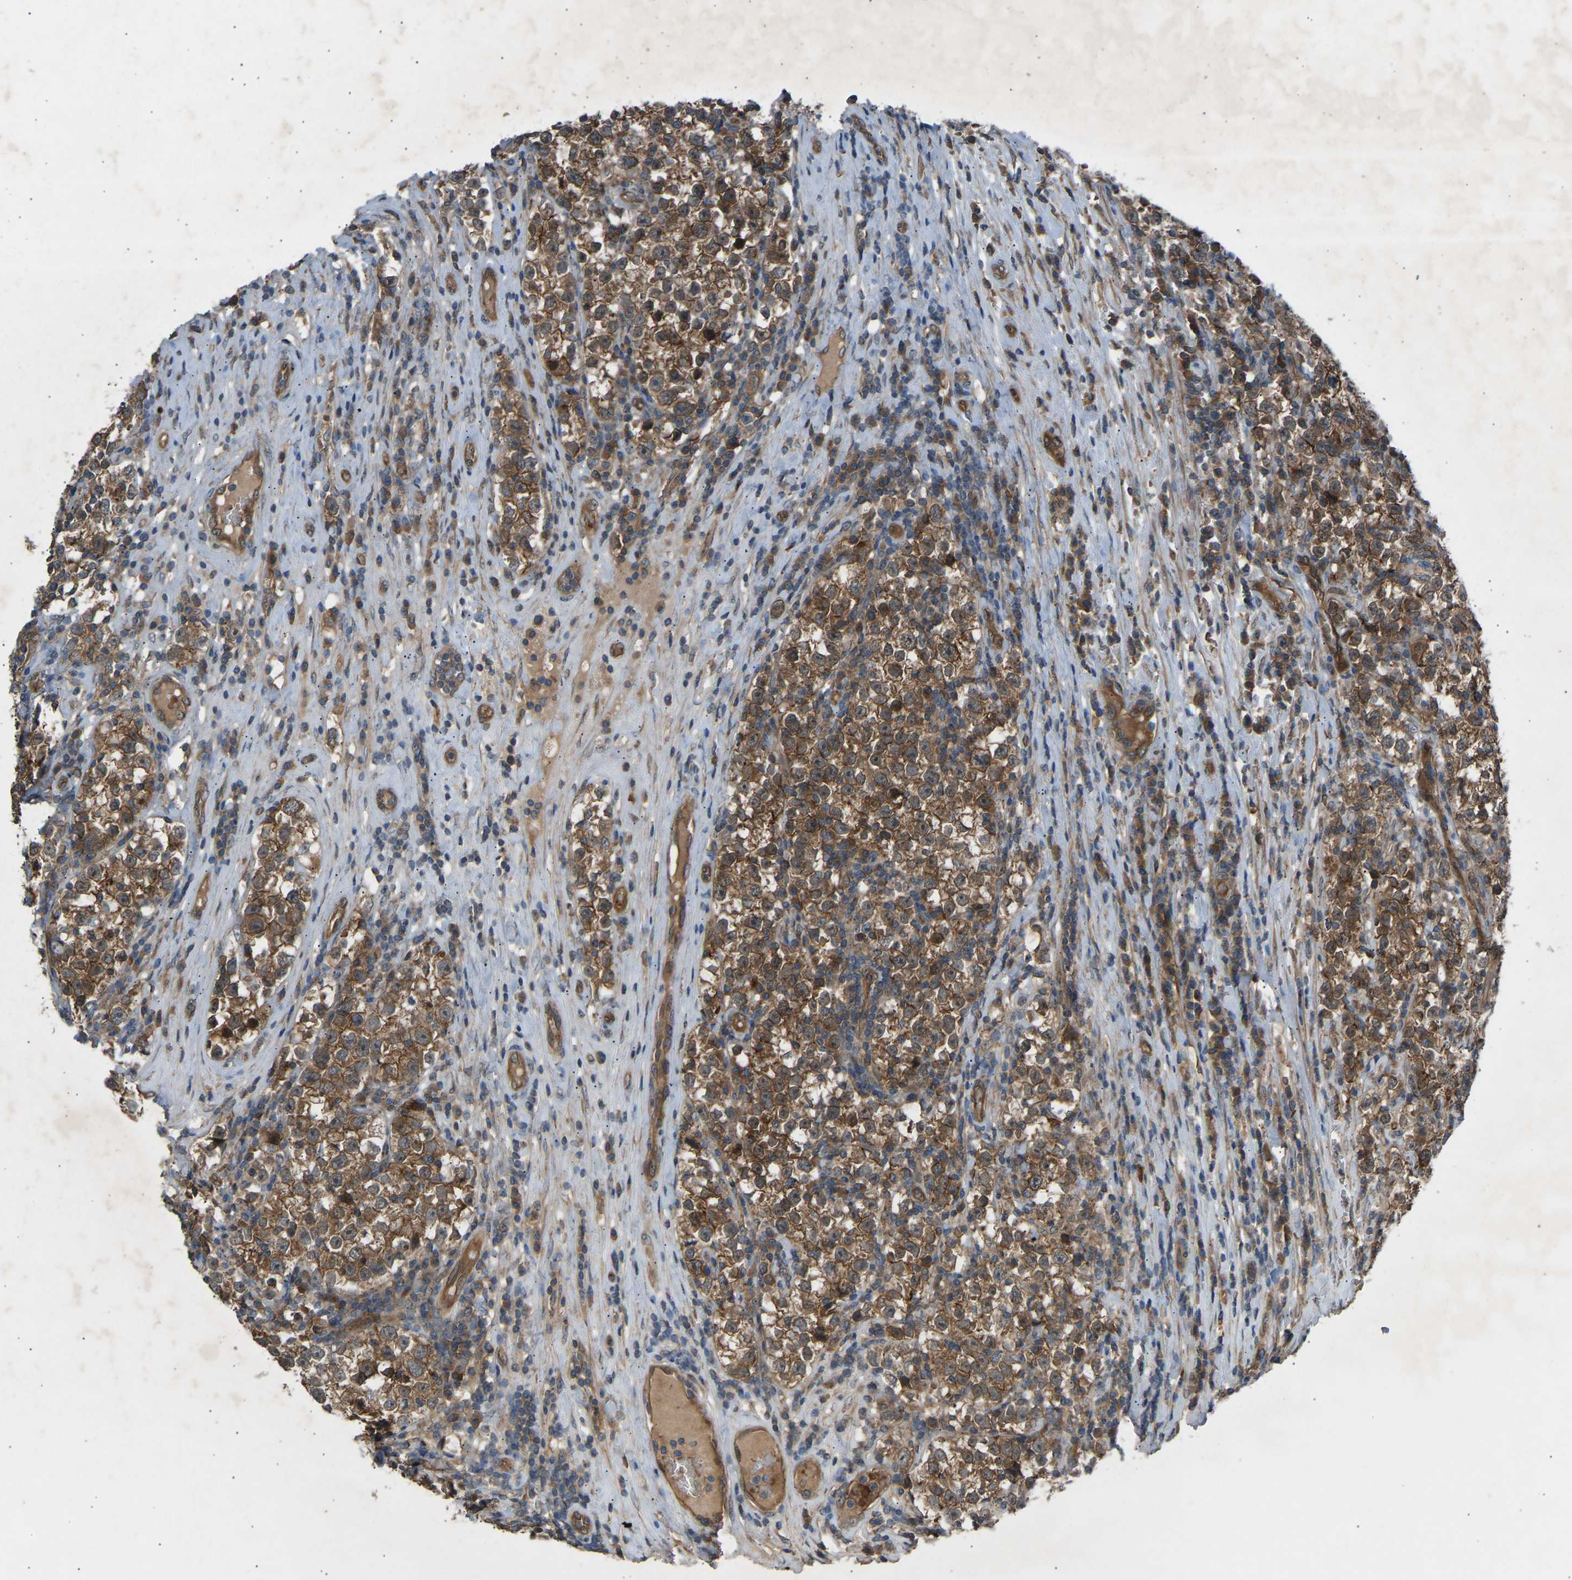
{"staining": {"intensity": "moderate", "quantity": ">75%", "location": "cytoplasmic/membranous"}, "tissue": "testis cancer", "cell_type": "Tumor cells", "image_type": "cancer", "snomed": [{"axis": "morphology", "description": "Normal tissue, NOS"}, {"axis": "morphology", "description": "Seminoma, NOS"}, {"axis": "topography", "description": "Testis"}], "caption": "The histopathology image shows a brown stain indicating the presence of a protein in the cytoplasmic/membranous of tumor cells in testis cancer.", "gene": "GAS2L1", "patient": {"sex": "male", "age": 43}}